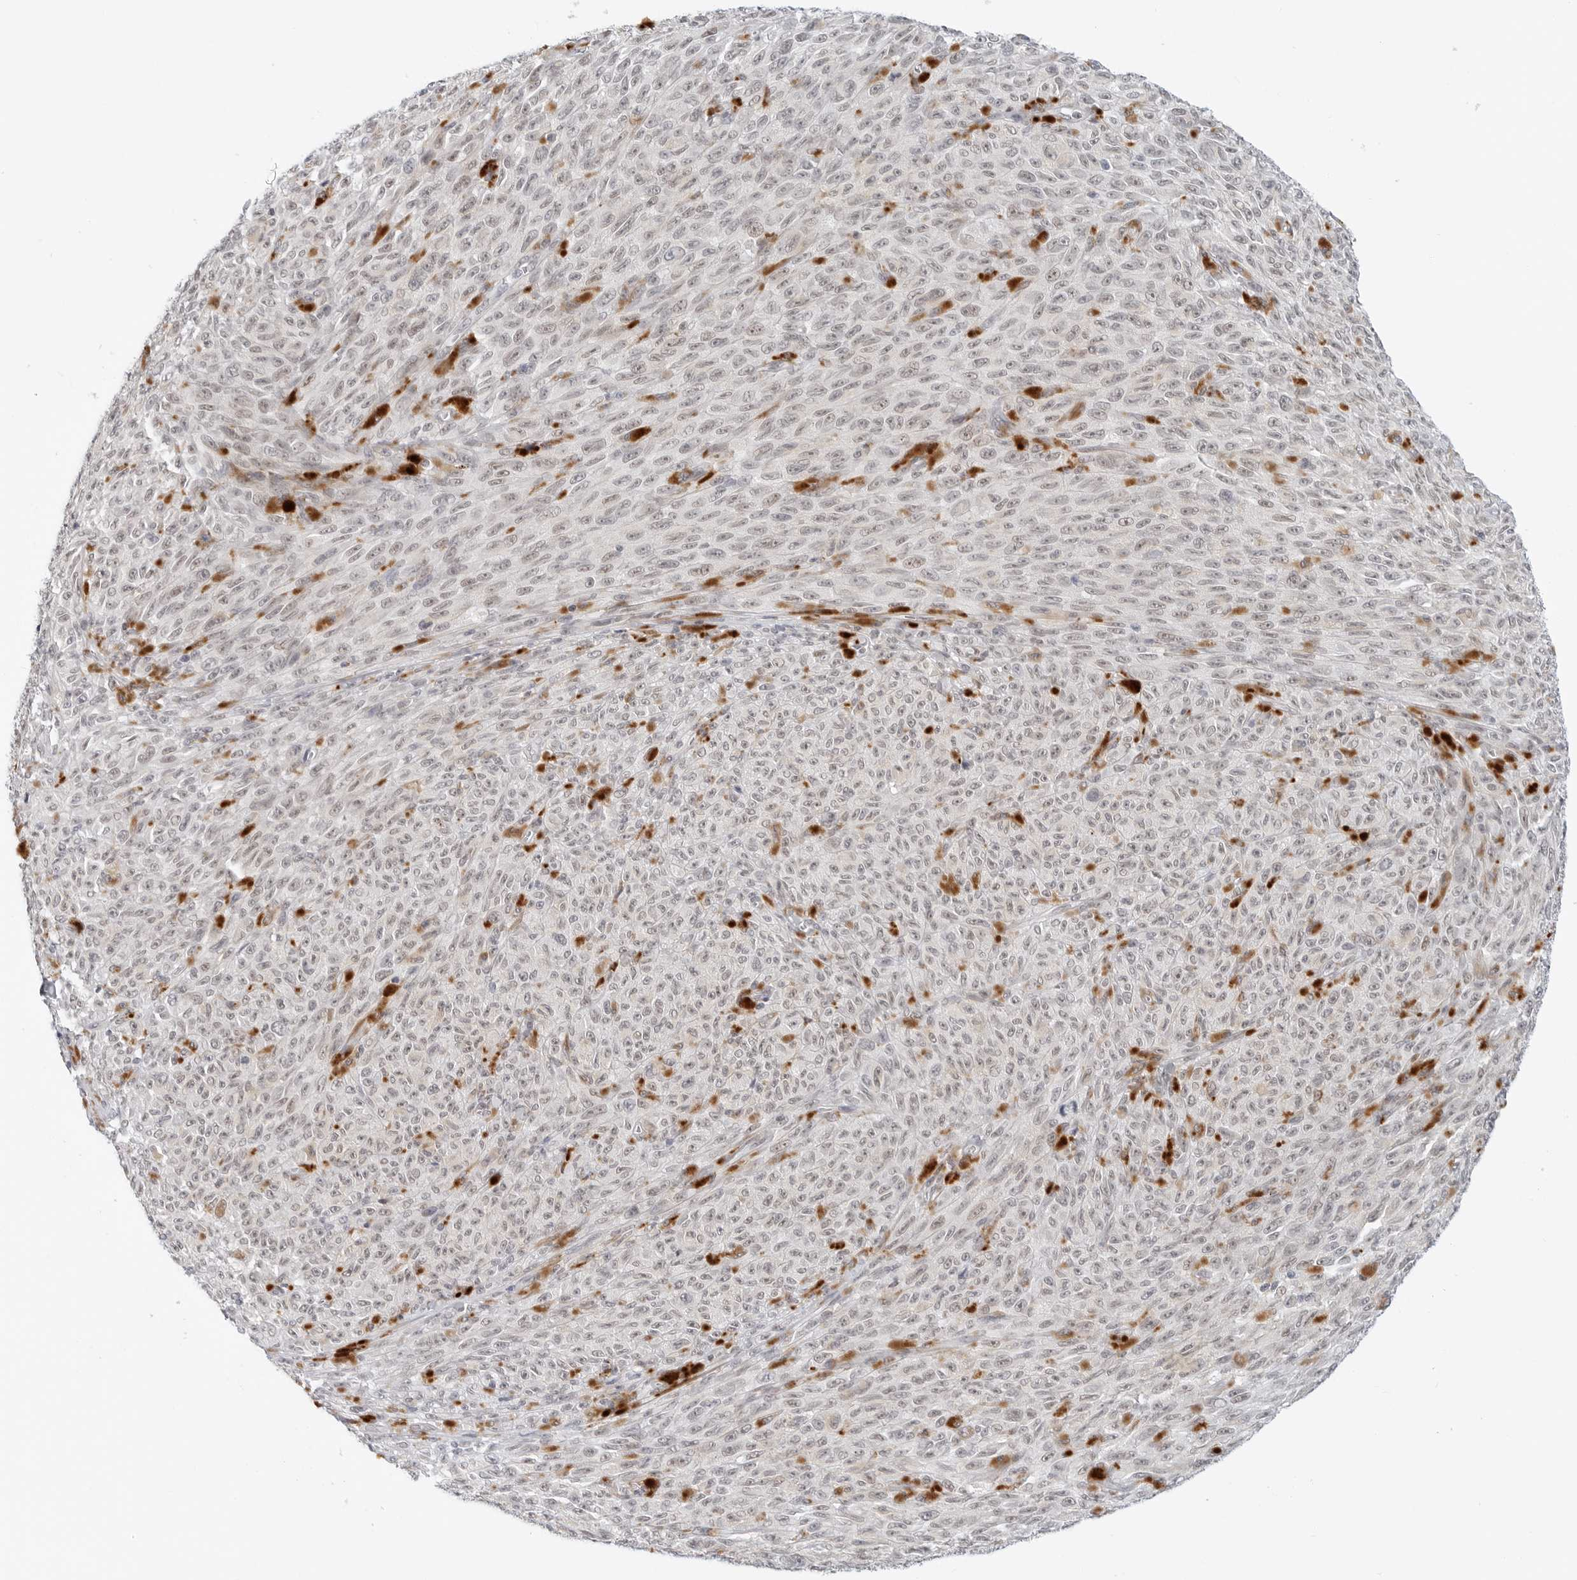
{"staining": {"intensity": "negative", "quantity": "none", "location": "none"}, "tissue": "melanoma", "cell_type": "Tumor cells", "image_type": "cancer", "snomed": [{"axis": "morphology", "description": "Malignant melanoma, NOS"}, {"axis": "topography", "description": "Skin"}], "caption": "The photomicrograph exhibits no staining of tumor cells in melanoma.", "gene": "TSEN2", "patient": {"sex": "female", "age": 82}}